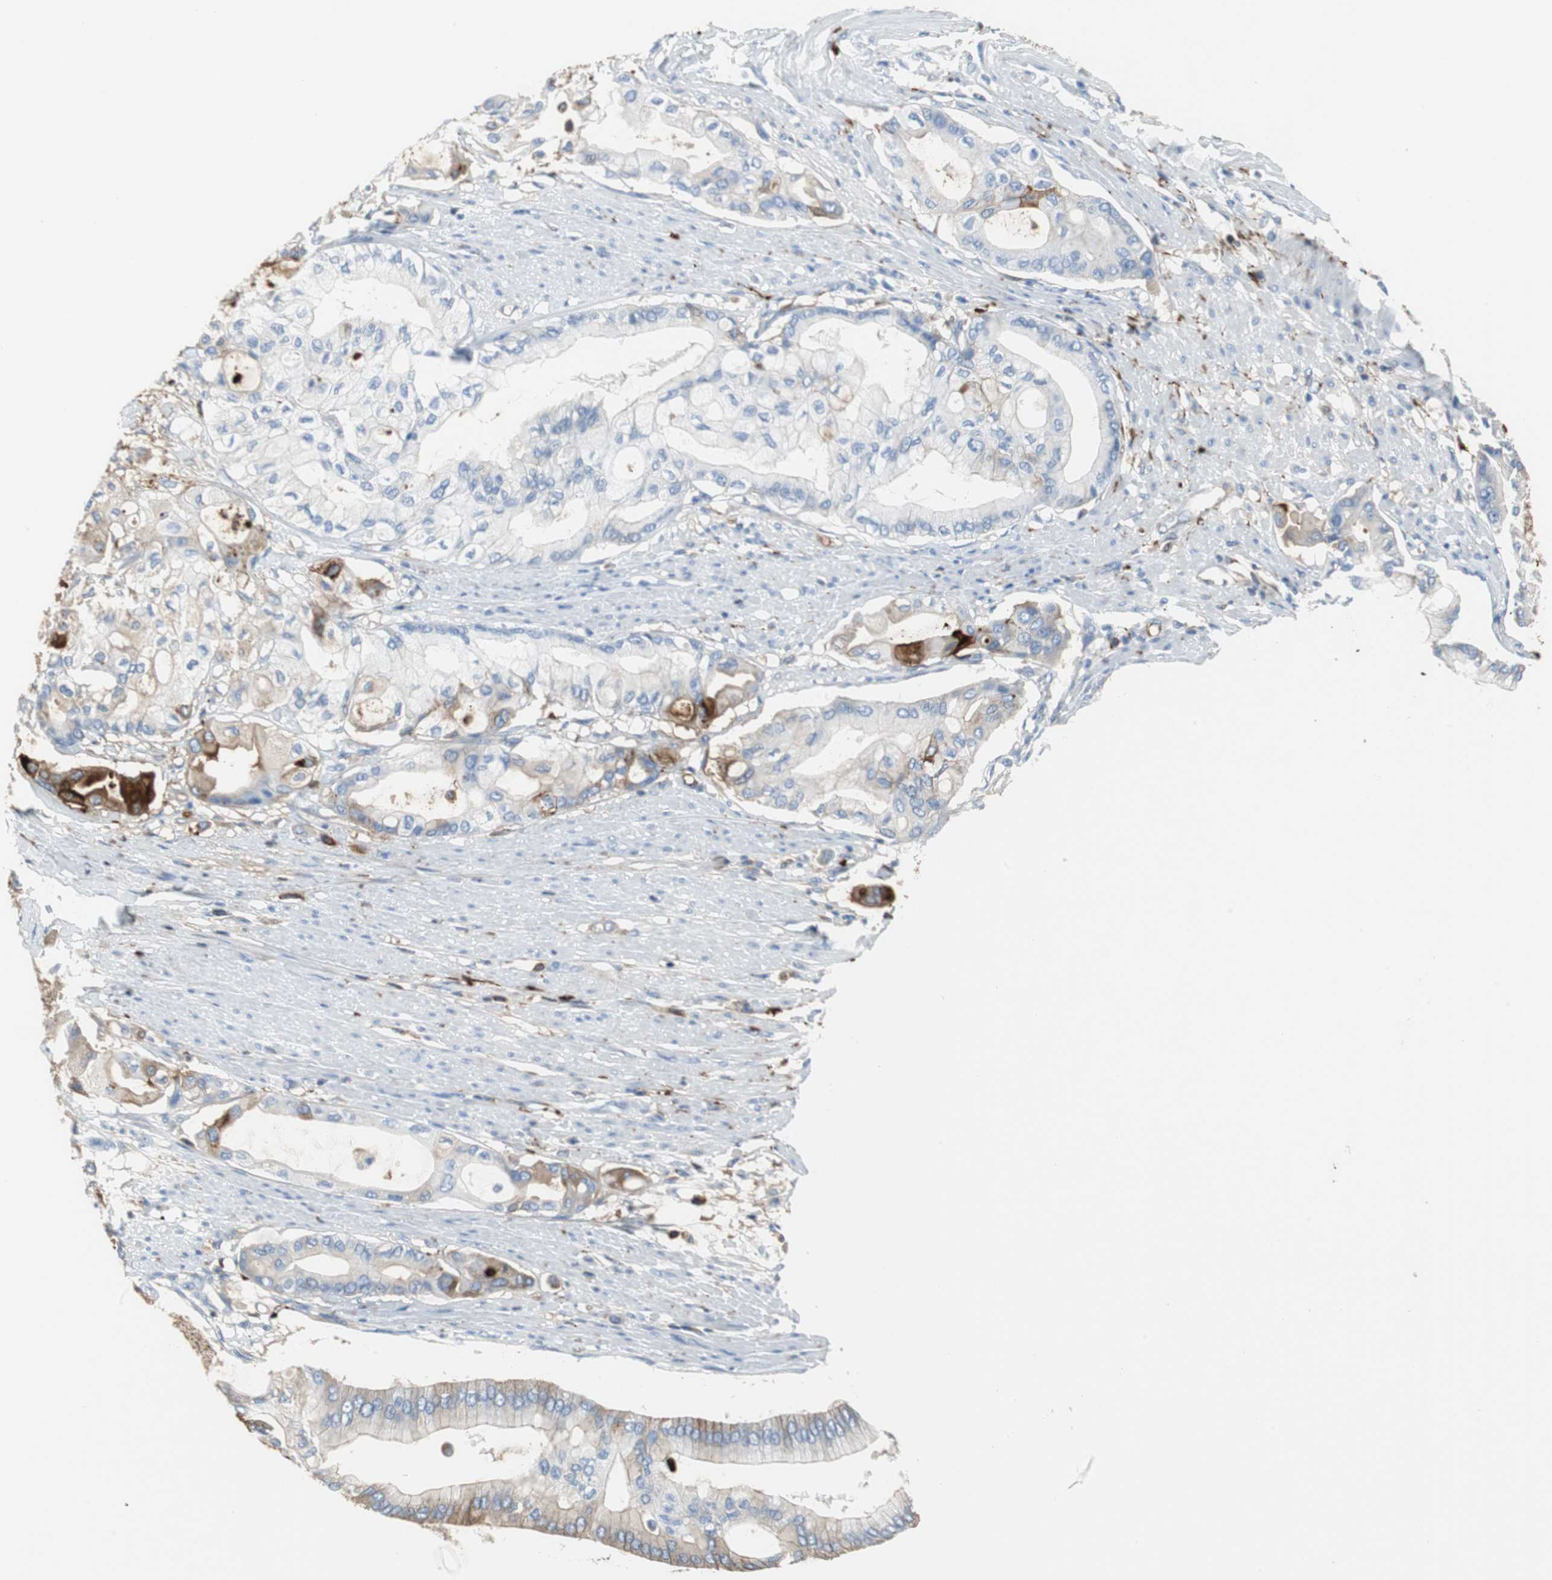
{"staining": {"intensity": "strong", "quantity": "25%-75%", "location": "cytoplasmic/membranous"}, "tissue": "pancreatic cancer", "cell_type": "Tumor cells", "image_type": "cancer", "snomed": [{"axis": "morphology", "description": "Adenocarcinoma, NOS"}, {"axis": "morphology", "description": "Adenocarcinoma, metastatic, NOS"}, {"axis": "topography", "description": "Lymph node"}, {"axis": "topography", "description": "Pancreas"}, {"axis": "topography", "description": "Duodenum"}], "caption": "IHC histopathology image of neoplastic tissue: pancreatic cancer stained using immunohistochemistry (IHC) displays high levels of strong protein expression localized specifically in the cytoplasmic/membranous of tumor cells, appearing as a cytoplasmic/membranous brown color.", "gene": "APCS", "patient": {"sex": "female", "age": 64}}